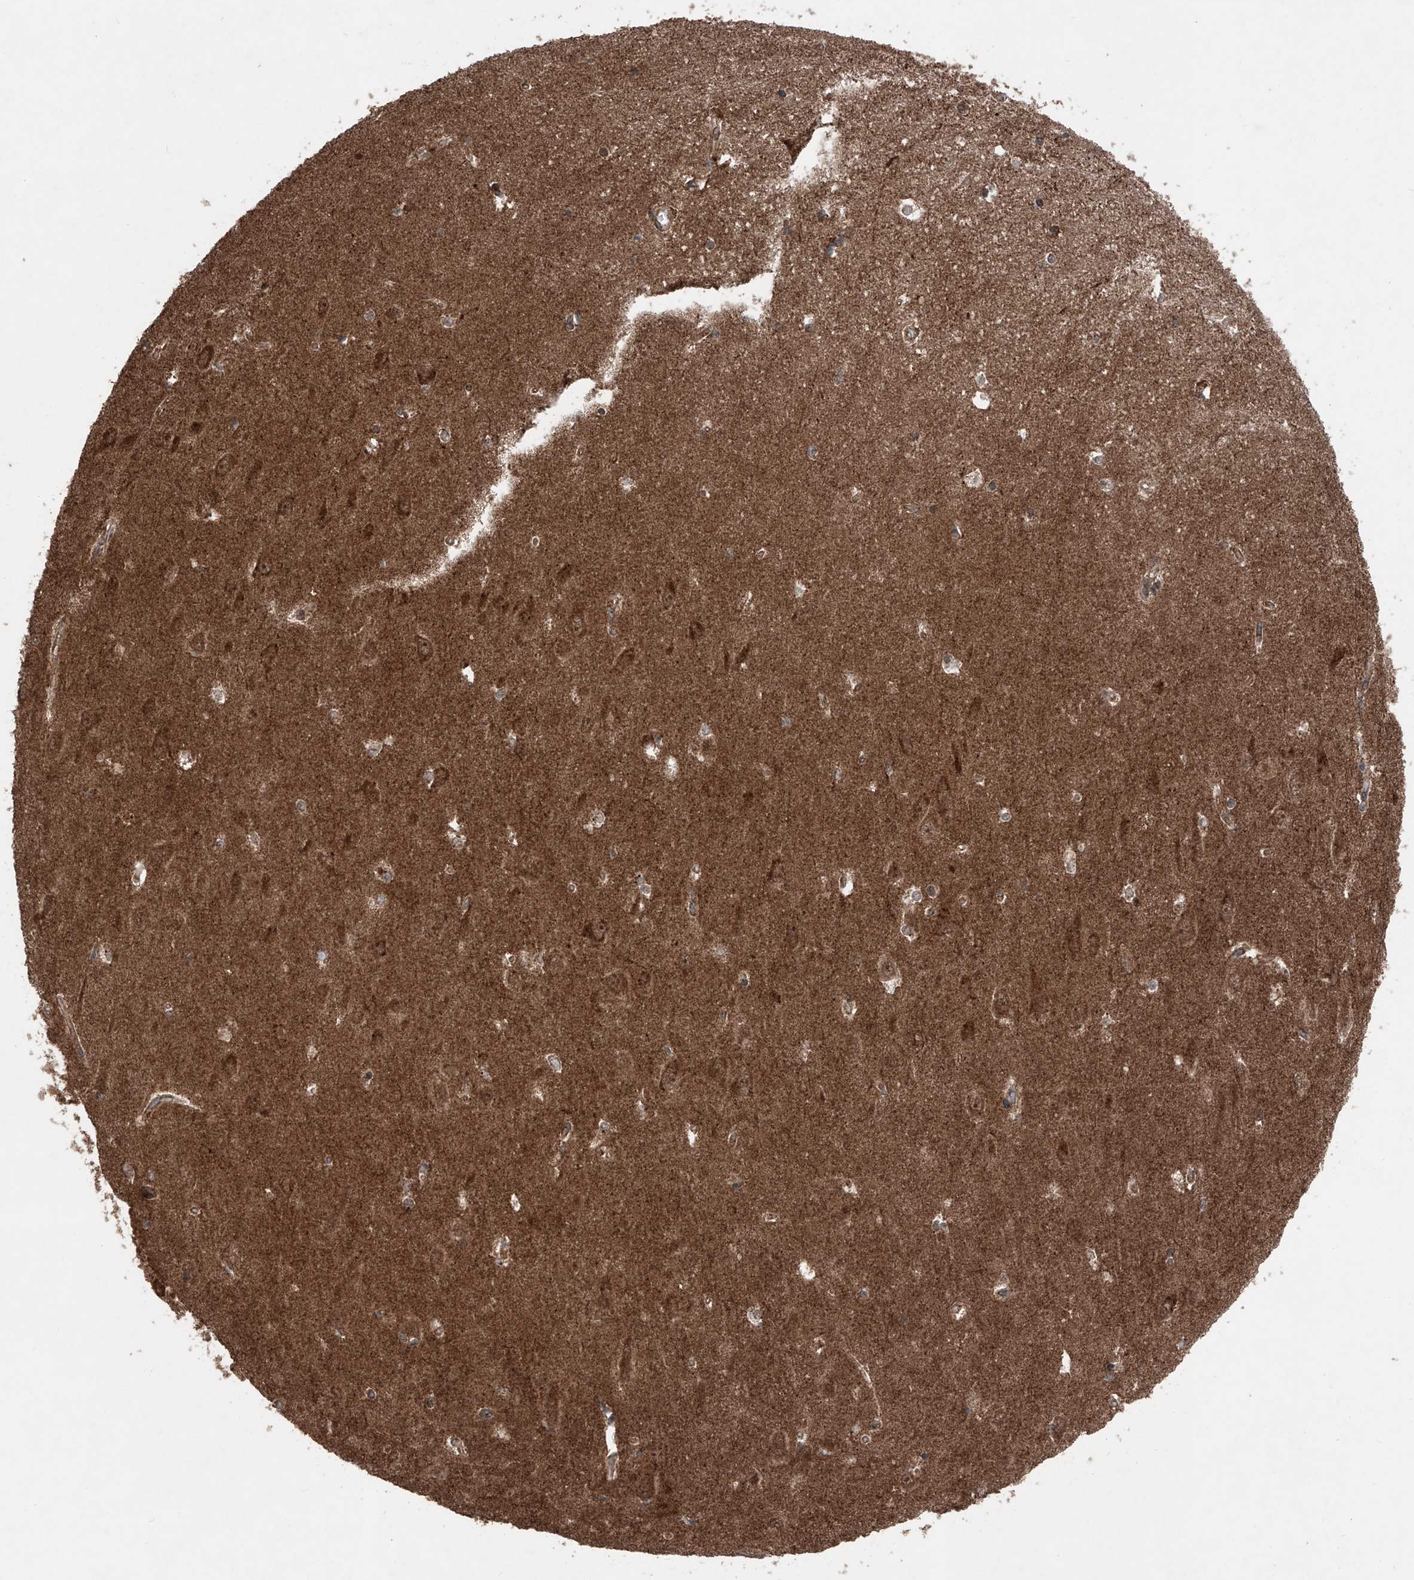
{"staining": {"intensity": "weak", "quantity": "<25%", "location": "cytoplasmic/membranous"}, "tissue": "hippocampus", "cell_type": "Glial cells", "image_type": "normal", "snomed": [{"axis": "morphology", "description": "Normal tissue, NOS"}, {"axis": "topography", "description": "Hippocampus"}], "caption": "Human hippocampus stained for a protein using immunohistochemistry (IHC) displays no expression in glial cells.", "gene": "ZSCAN29", "patient": {"sex": "male", "age": 45}}